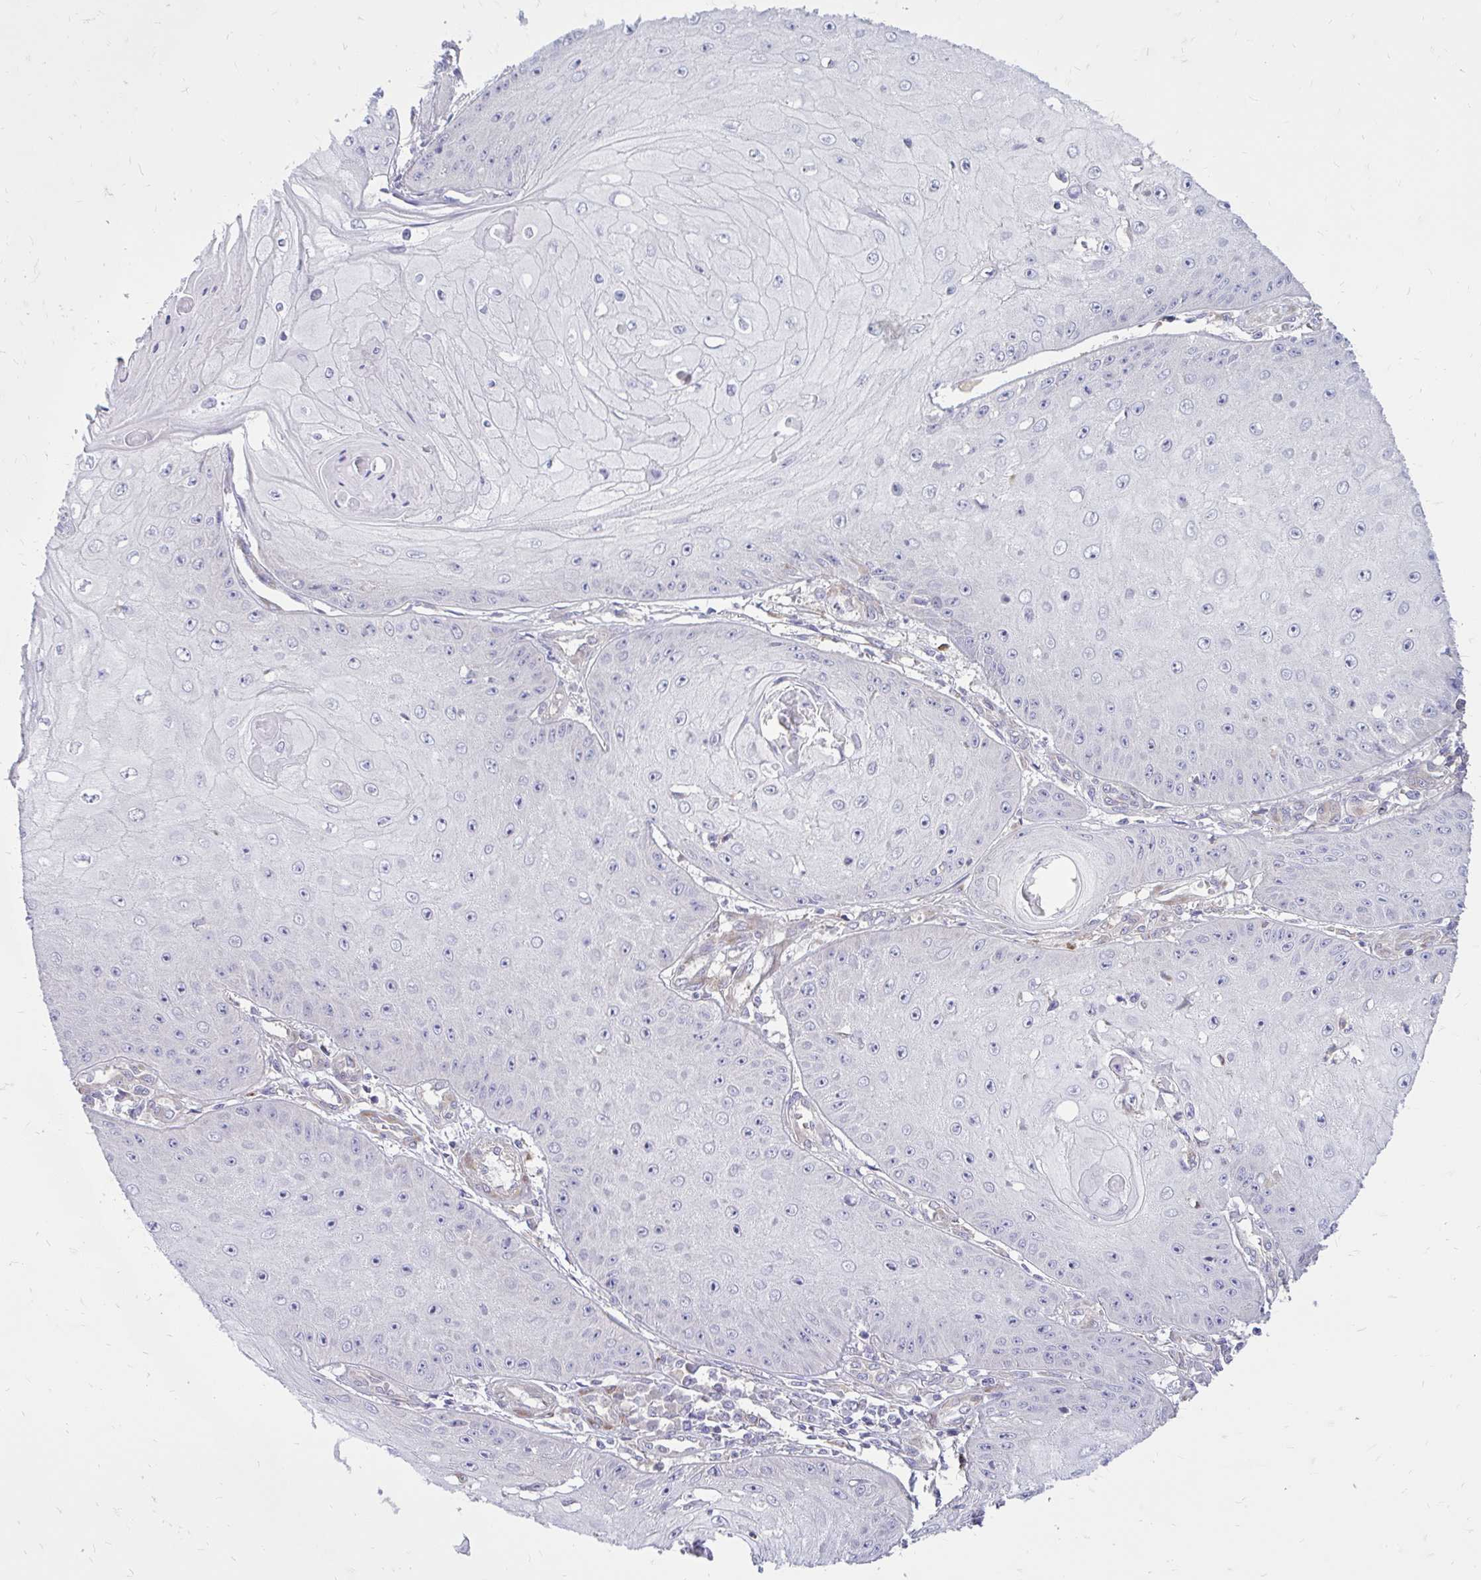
{"staining": {"intensity": "negative", "quantity": "none", "location": "none"}, "tissue": "skin cancer", "cell_type": "Tumor cells", "image_type": "cancer", "snomed": [{"axis": "morphology", "description": "Squamous cell carcinoma, NOS"}, {"axis": "topography", "description": "Skin"}], "caption": "The micrograph reveals no staining of tumor cells in squamous cell carcinoma (skin). The staining is performed using DAB brown chromogen with nuclei counter-stained in using hematoxylin.", "gene": "ASAP1", "patient": {"sex": "male", "age": 70}}